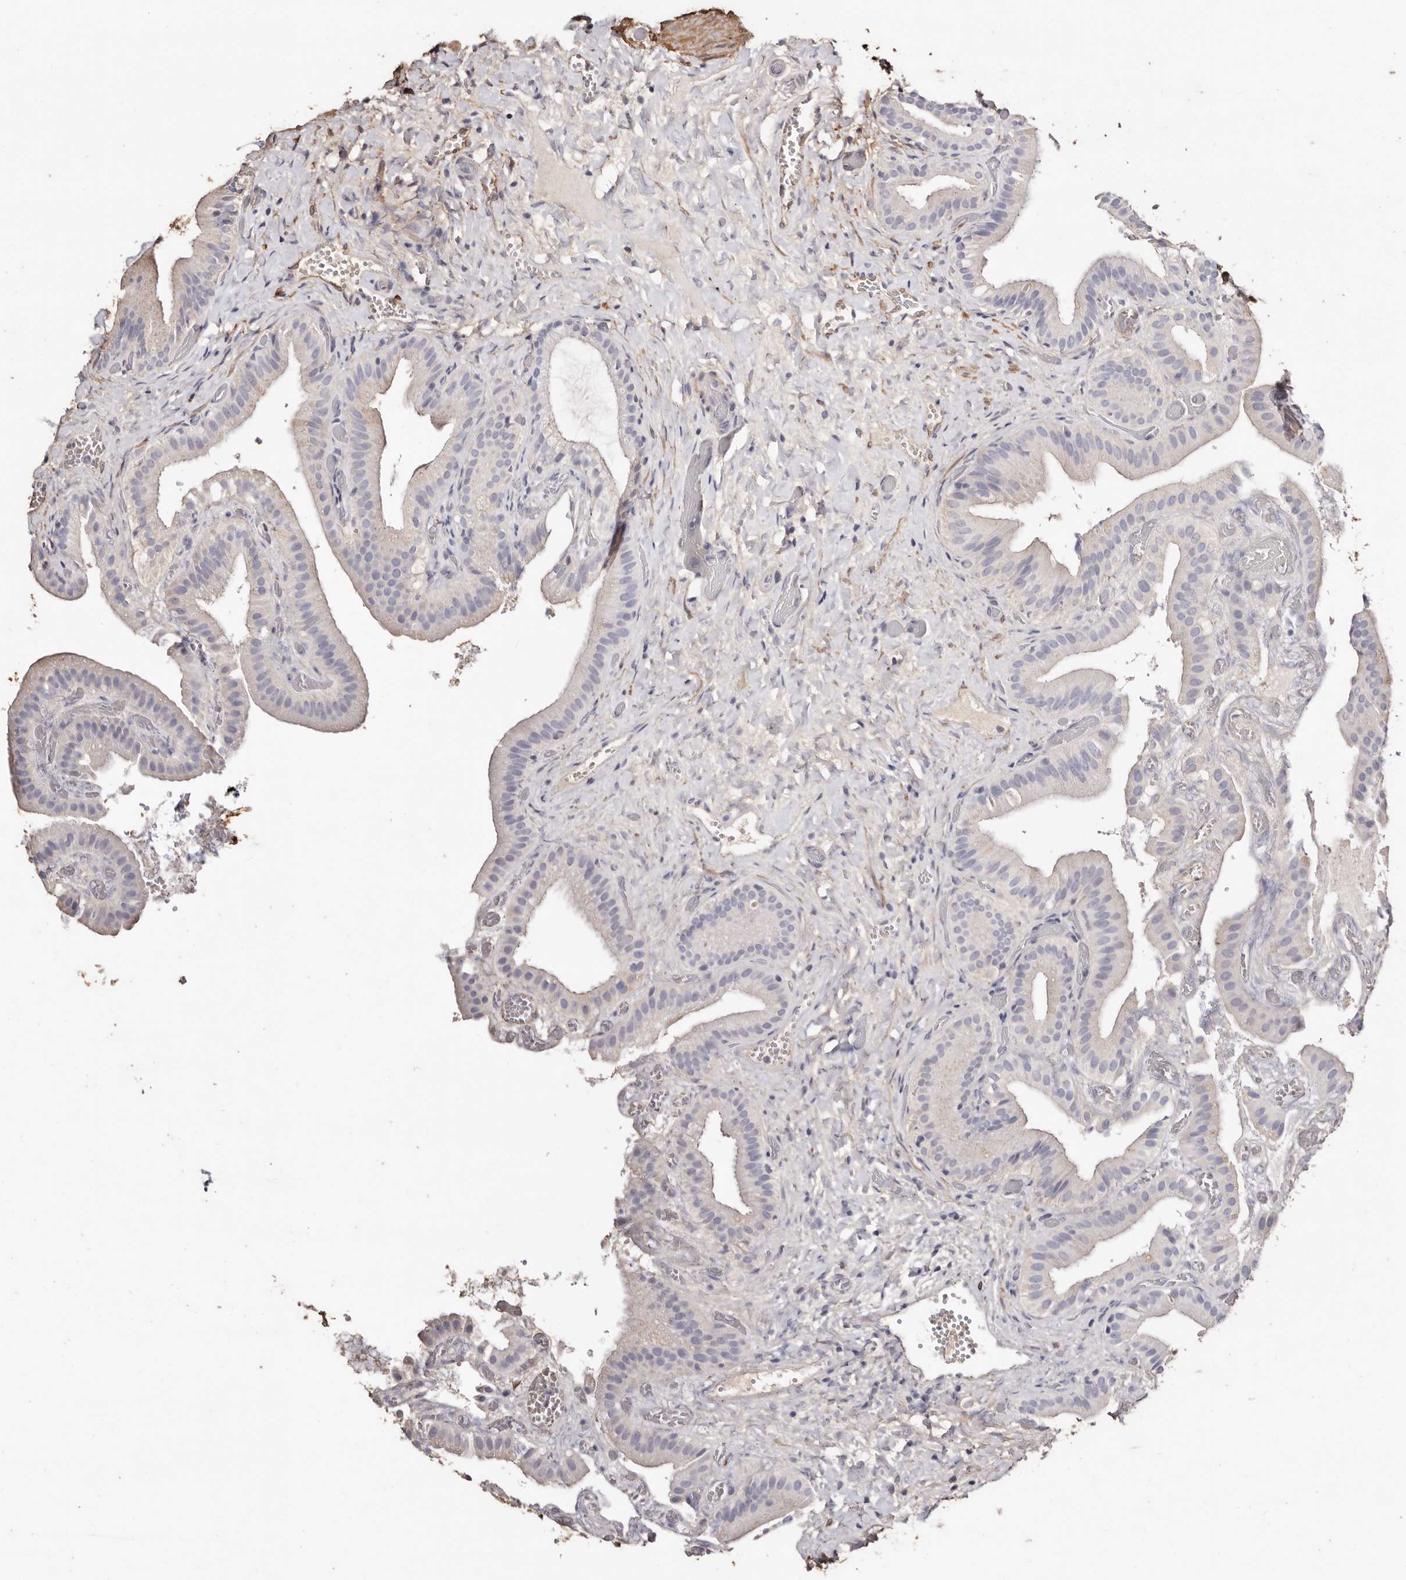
{"staining": {"intensity": "negative", "quantity": "none", "location": "none"}, "tissue": "gallbladder", "cell_type": "Glandular cells", "image_type": "normal", "snomed": [{"axis": "morphology", "description": "Normal tissue, NOS"}, {"axis": "topography", "description": "Gallbladder"}], "caption": "Human gallbladder stained for a protein using immunohistochemistry shows no expression in glandular cells.", "gene": "TGM2", "patient": {"sex": "female", "age": 64}}